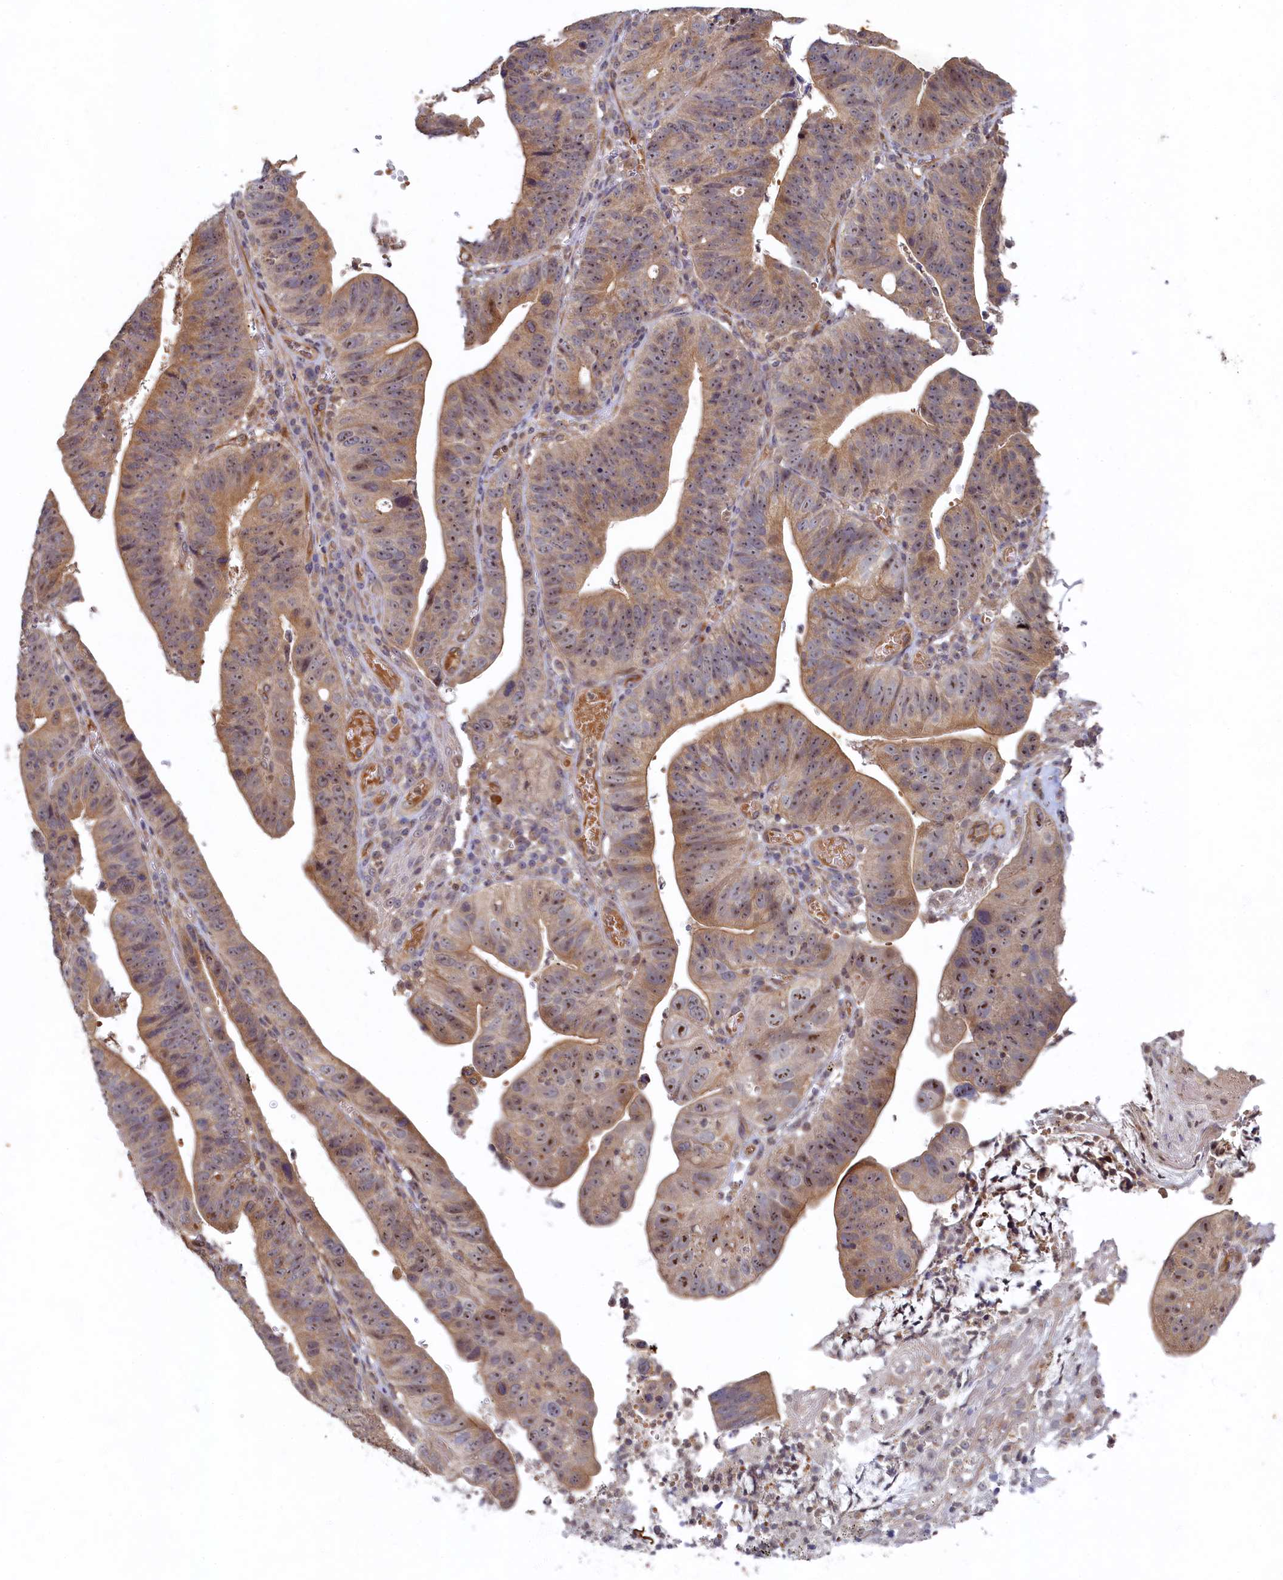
{"staining": {"intensity": "moderate", "quantity": ">75%", "location": "cytoplasmic/membranous,nuclear"}, "tissue": "stomach cancer", "cell_type": "Tumor cells", "image_type": "cancer", "snomed": [{"axis": "morphology", "description": "Adenocarcinoma, NOS"}, {"axis": "topography", "description": "Stomach"}], "caption": "IHC photomicrograph of neoplastic tissue: human stomach adenocarcinoma stained using IHC exhibits medium levels of moderate protein expression localized specifically in the cytoplasmic/membranous and nuclear of tumor cells, appearing as a cytoplasmic/membranous and nuclear brown color.", "gene": "CEP20", "patient": {"sex": "male", "age": 59}}